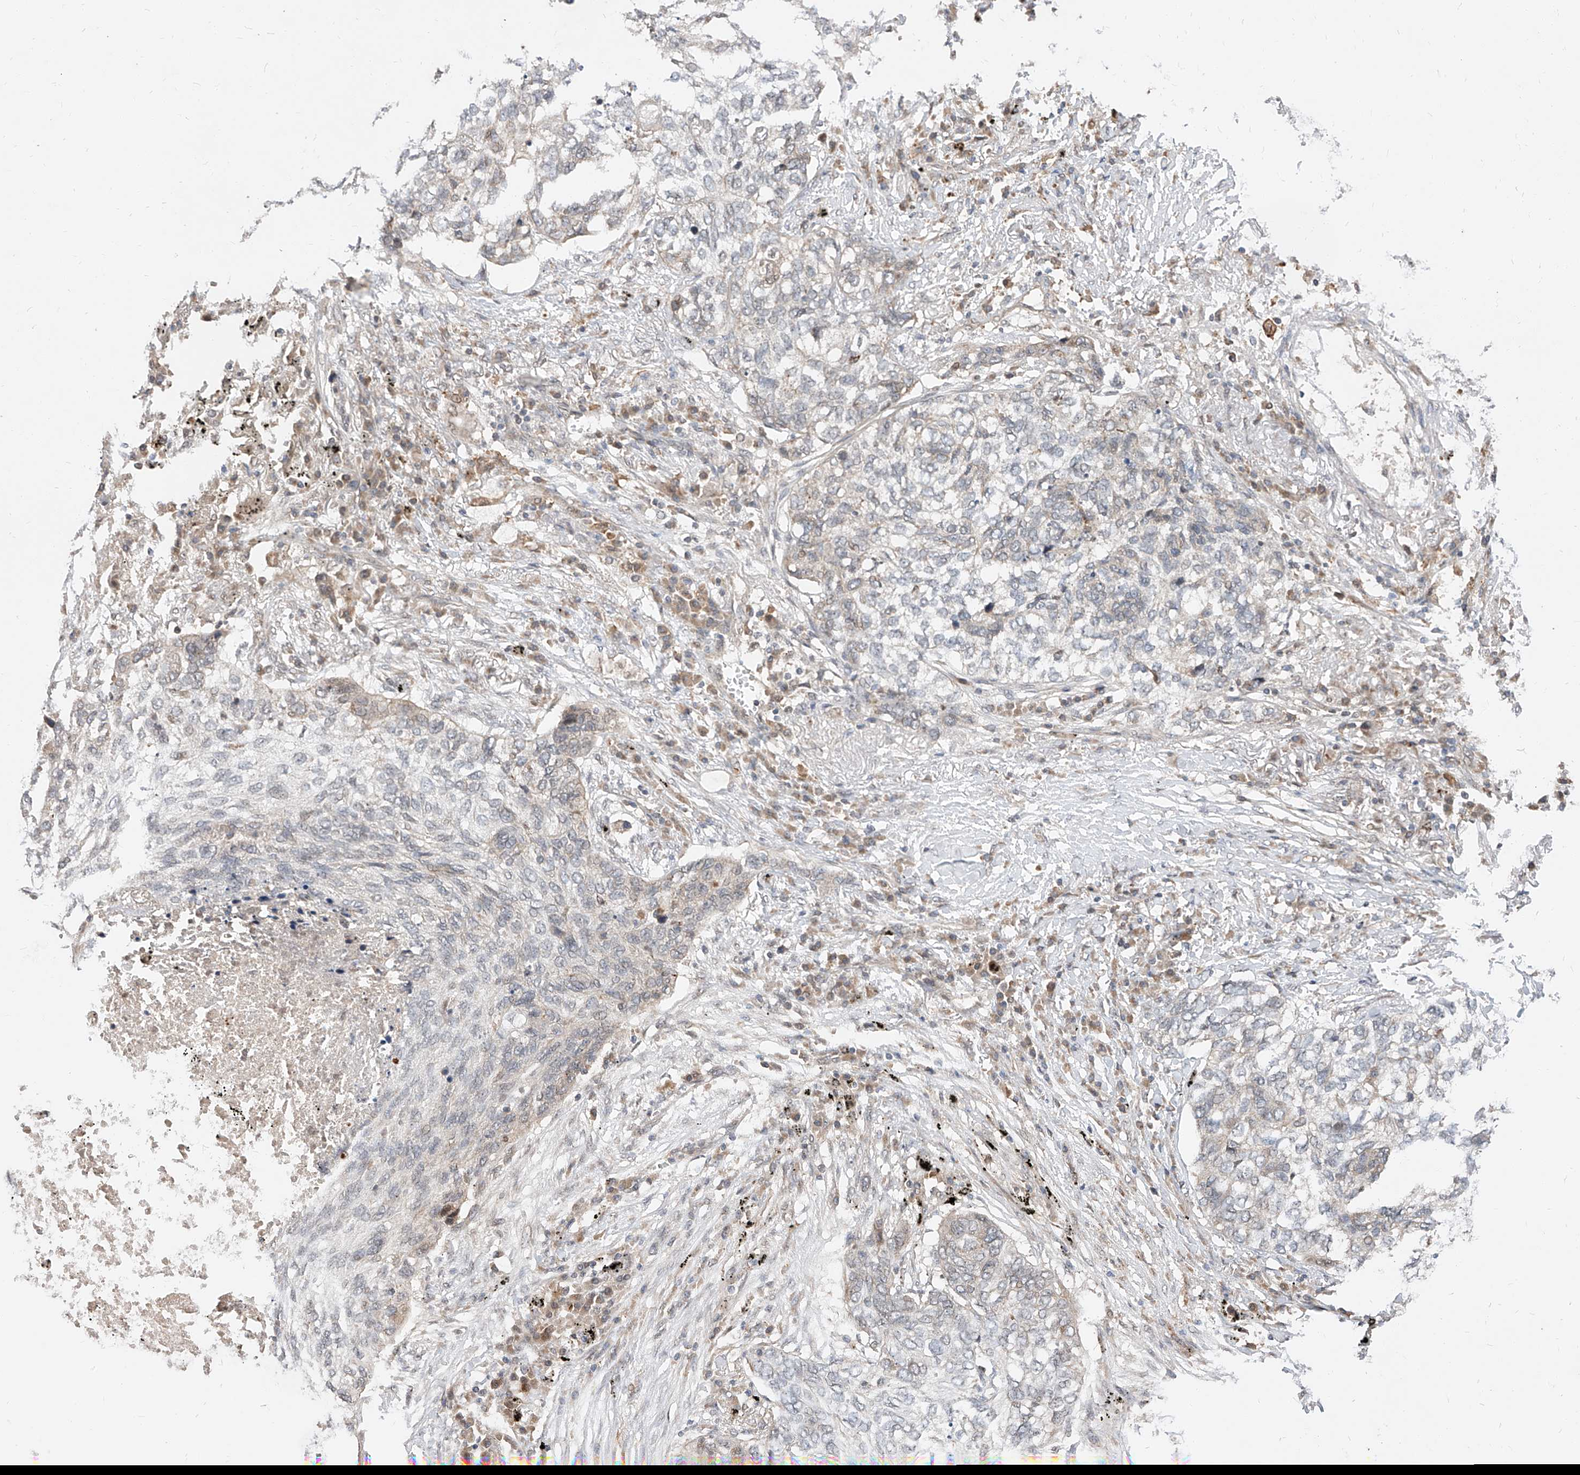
{"staining": {"intensity": "negative", "quantity": "none", "location": "none"}, "tissue": "lung cancer", "cell_type": "Tumor cells", "image_type": "cancer", "snomed": [{"axis": "morphology", "description": "Squamous cell carcinoma, NOS"}, {"axis": "topography", "description": "Lung"}], "caption": "The image displays no staining of tumor cells in lung squamous cell carcinoma.", "gene": "DIRAS3", "patient": {"sex": "female", "age": 63}}